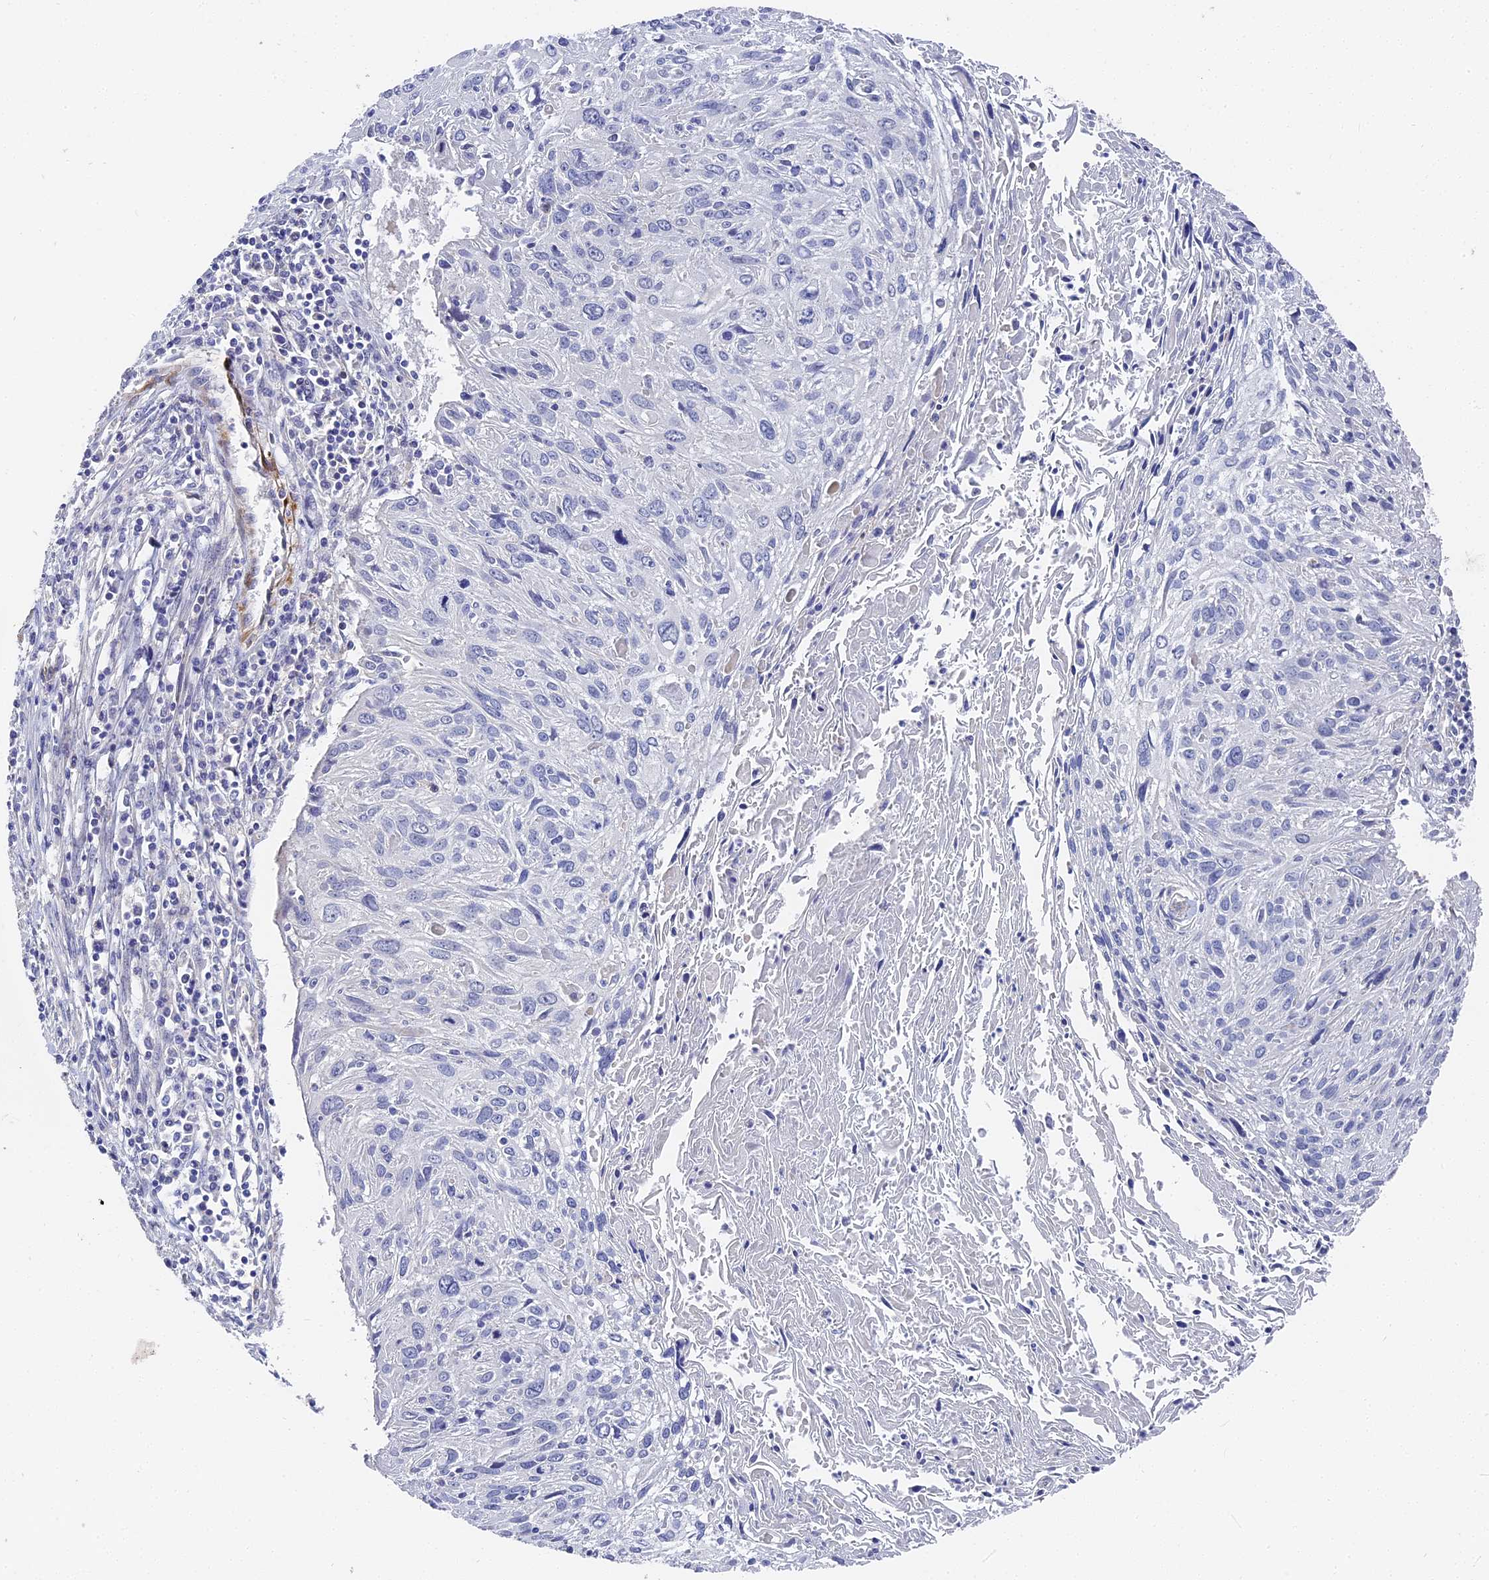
{"staining": {"intensity": "negative", "quantity": "none", "location": "none"}, "tissue": "cervical cancer", "cell_type": "Tumor cells", "image_type": "cancer", "snomed": [{"axis": "morphology", "description": "Squamous cell carcinoma, NOS"}, {"axis": "topography", "description": "Cervix"}], "caption": "DAB immunohistochemical staining of human cervical squamous cell carcinoma displays no significant positivity in tumor cells.", "gene": "CCDC113", "patient": {"sex": "female", "age": 51}}